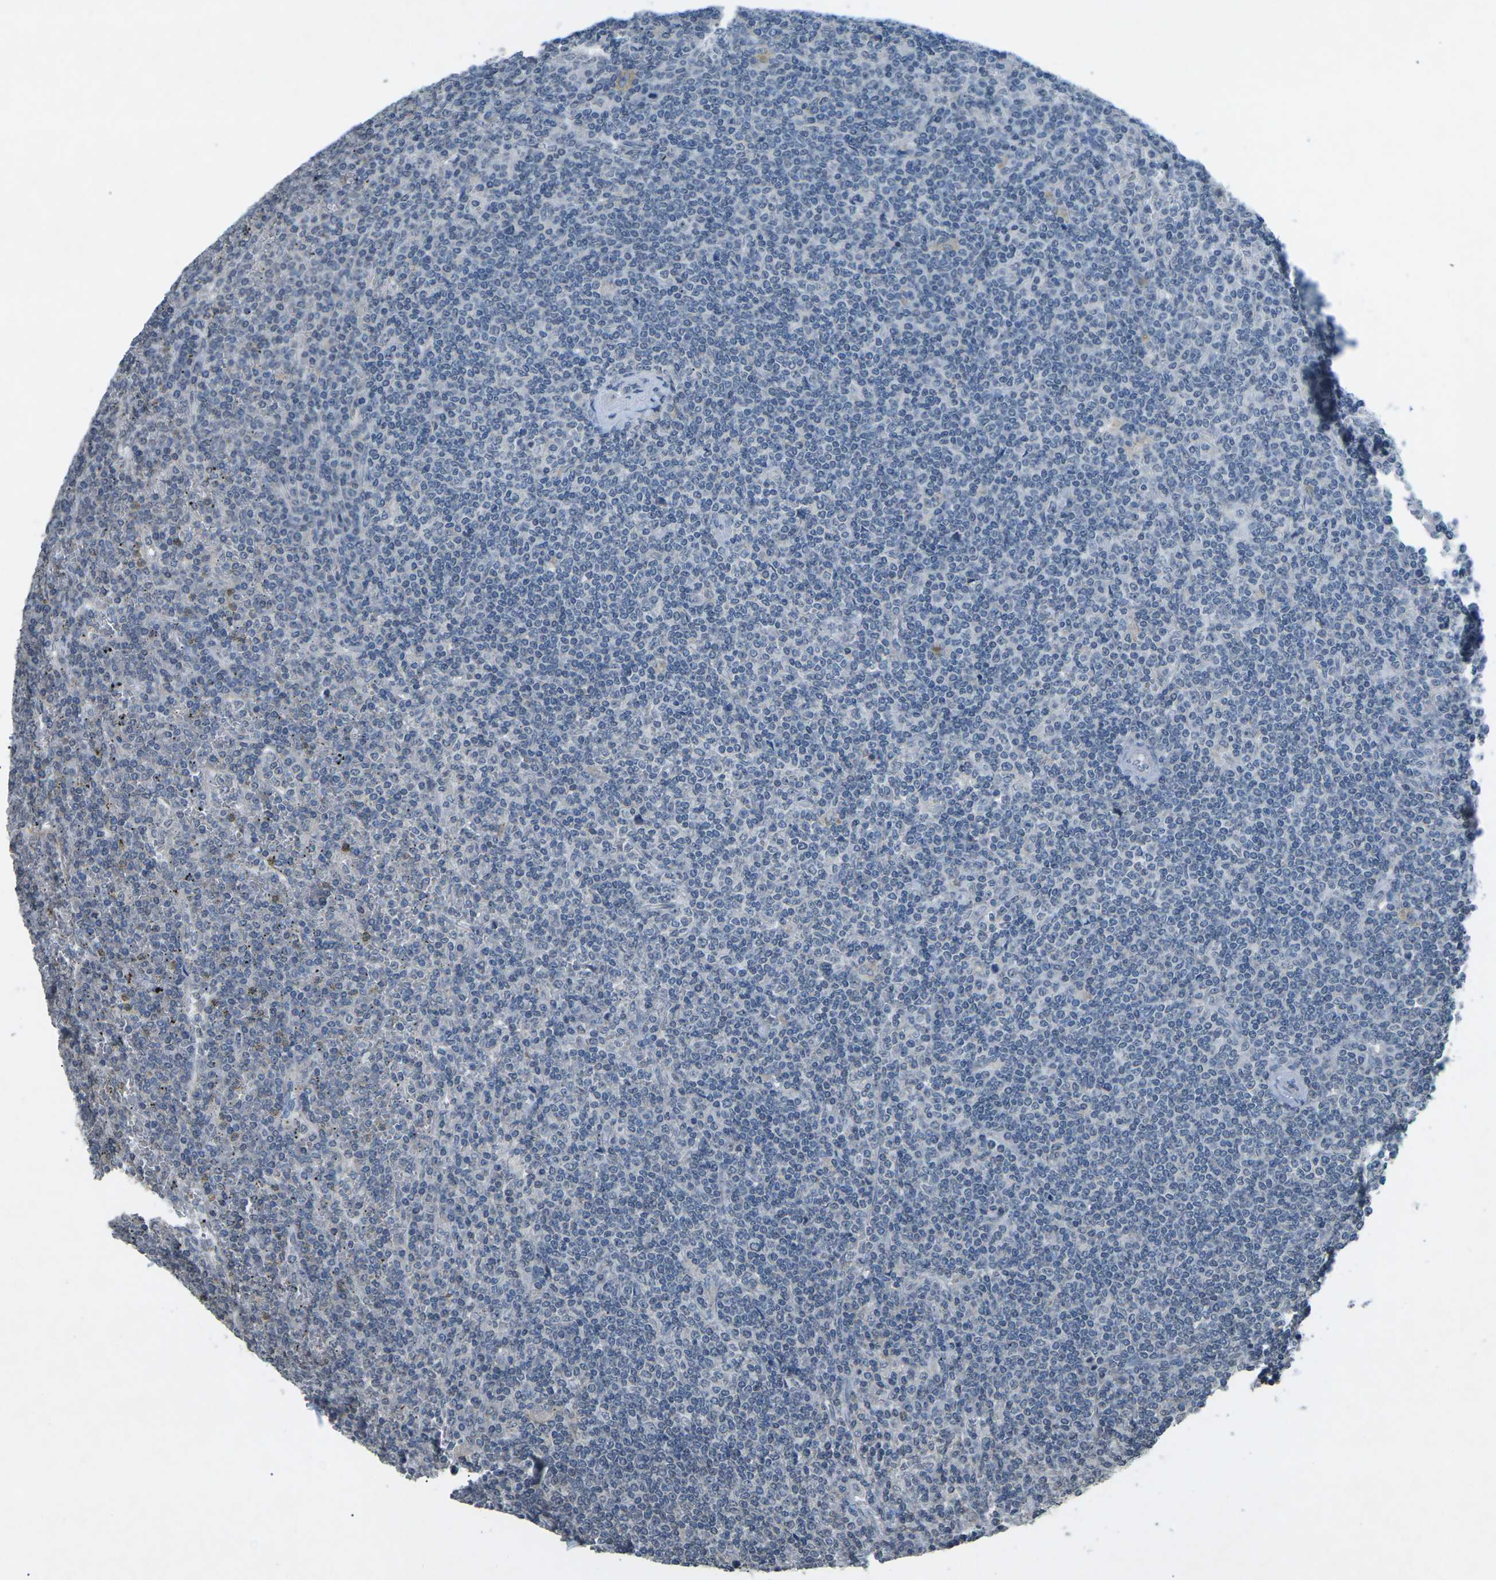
{"staining": {"intensity": "negative", "quantity": "none", "location": "none"}, "tissue": "lymphoma", "cell_type": "Tumor cells", "image_type": "cancer", "snomed": [{"axis": "morphology", "description": "Malignant lymphoma, non-Hodgkin's type, Low grade"}, {"axis": "topography", "description": "Spleen"}], "caption": "There is no significant positivity in tumor cells of lymphoma.", "gene": "TFR2", "patient": {"sex": "female", "age": 19}}